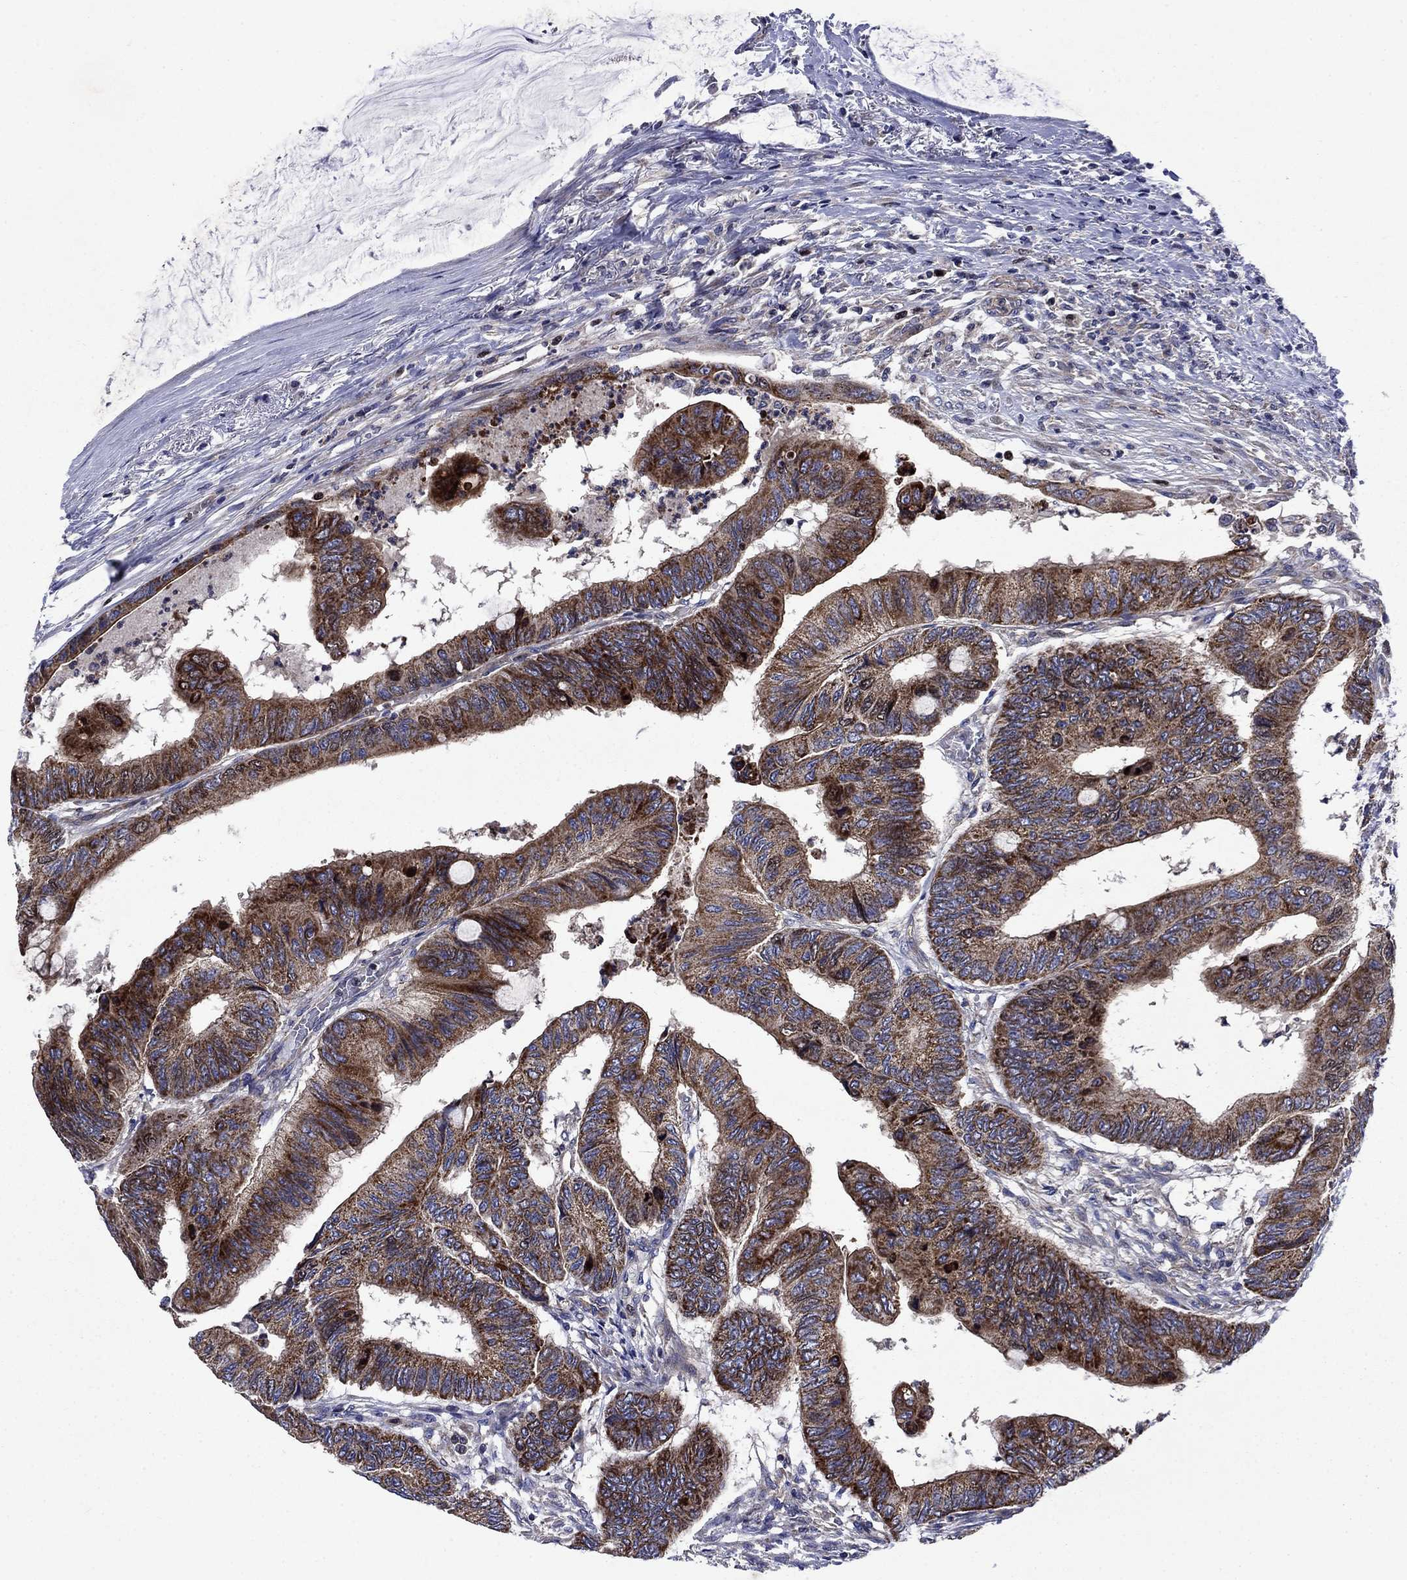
{"staining": {"intensity": "strong", "quantity": ">75%", "location": "cytoplasmic/membranous"}, "tissue": "colorectal cancer", "cell_type": "Tumor cells", "image_type": "cancer", "snomed": [{"axis": "morphology", "description": "Normal tissue, NOS"}, {"axis": "morphology", "description": "Adenocarcinoma, NOS"}, {"axis": "topography", "description": "Rectum"}, {"axis": "topography", "description": "Peripheral nerve tissue"}], "caption": "Human adenocarcinoma (colorectal) stained with a protein marker exhibits strong staining in tumor cells.", "gene": "KIF22", "patient": {"sex": "male", "age": 92}}